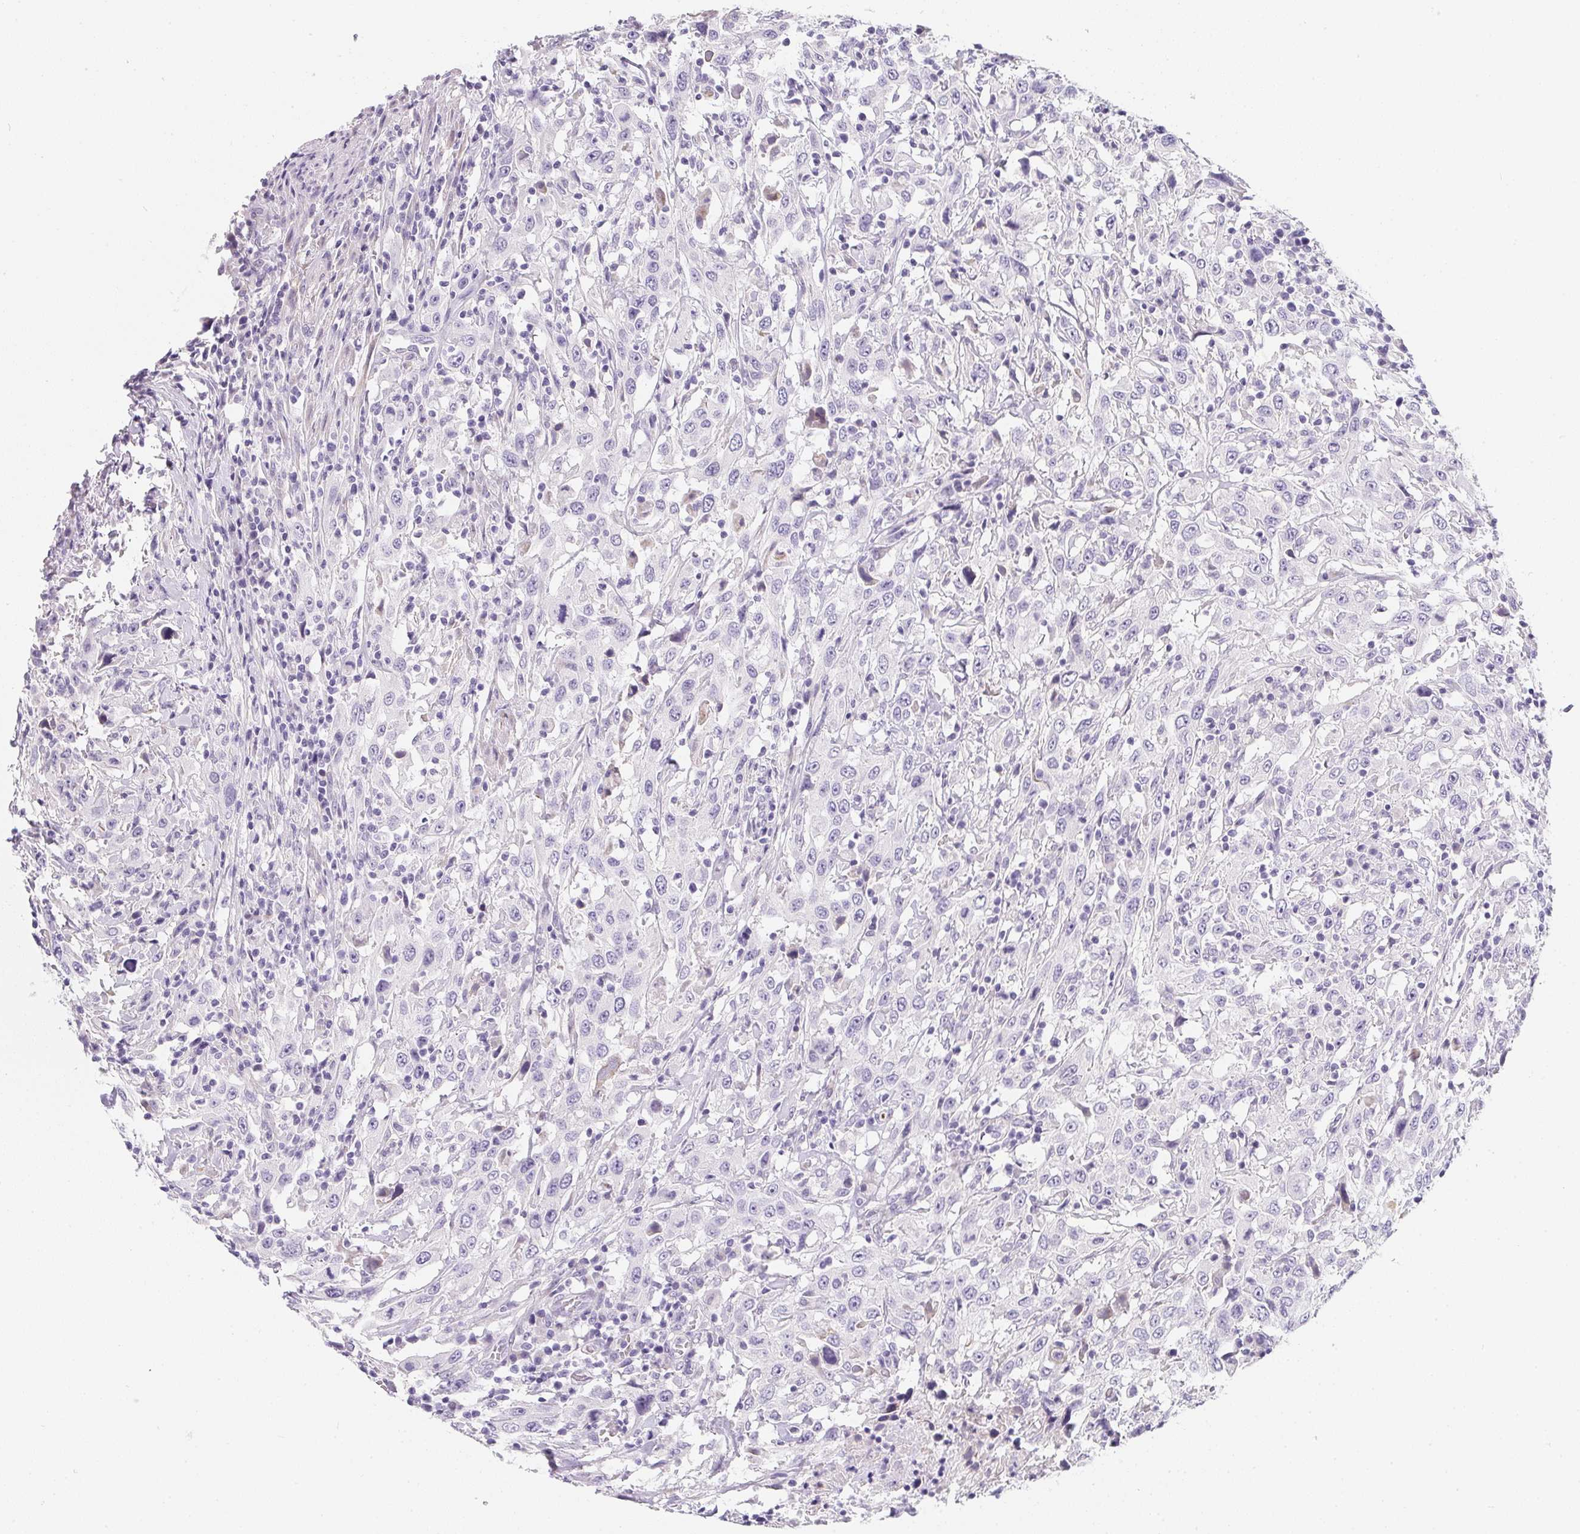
{"staining": {"intensity": "negative", "quantity": "none", "location": "none"}, "tissue": "urothelial cancer", "cell_type": "Tumor cells", "image_type": "cancer", "snomed": [{"axis": "morphology", "description": "Urothelial carcinoma, High grade"}, {"axis": "topography", "description": "Urinary bladder"}], "caption": "The histopathology image exhibits no staining of tumor cells in urothelial cancer.", "gene": "MAP1A", "patient": {"sex": "male", "age": 61}}